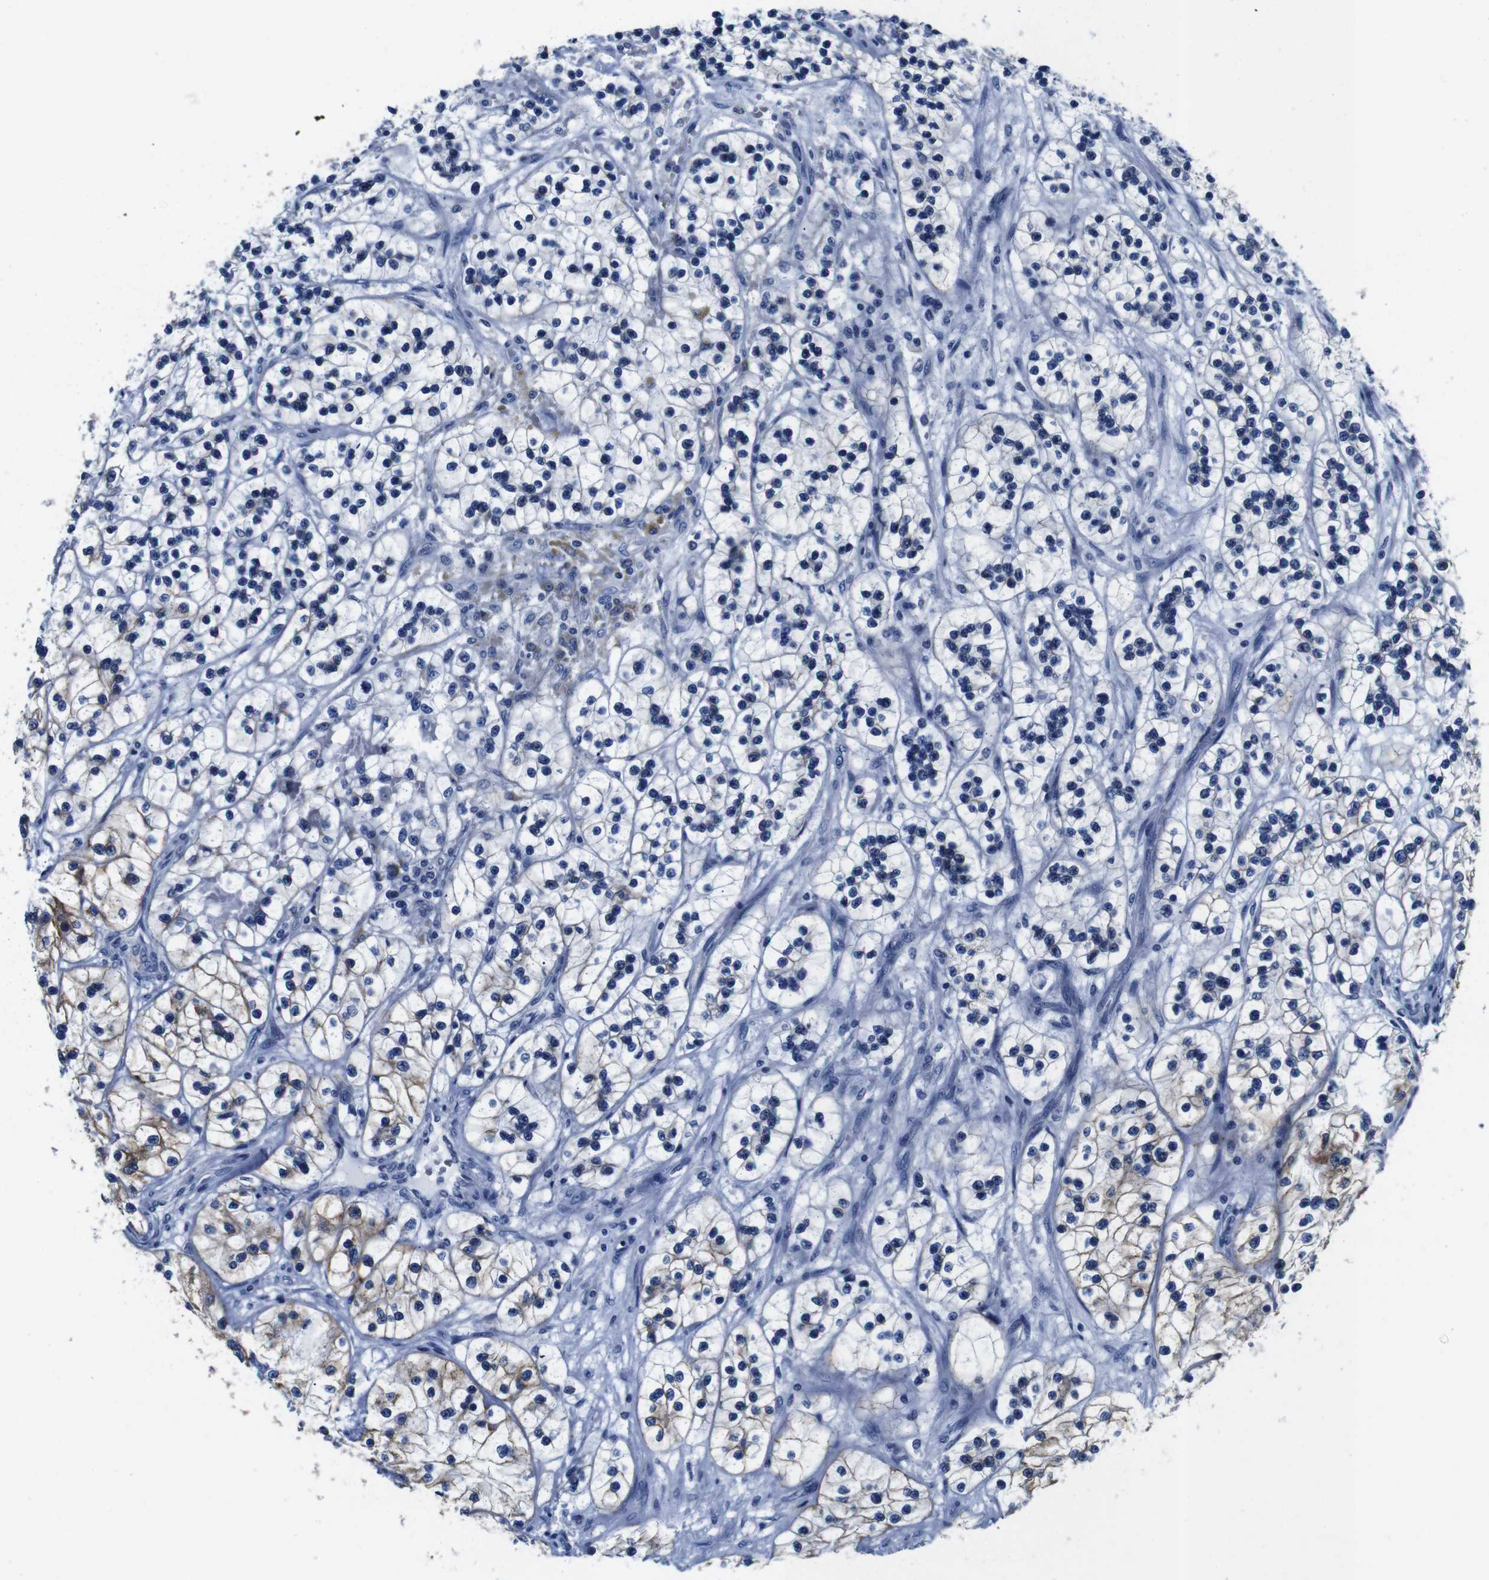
{"staining": {"intensity": "moderate", "quantity": "25%-75%", "location": "cytoplasmic/membranous"}, "tissue": "renal cancer", "cell_type": "Tumor cells", "image_type": "cancer", "snomed": [{"axis": "morphology", "description": "Adenocarcinoma, NOS"}, {"axis": "topography", "description": "Kidney"}], "caption": "High-power microscopy captured an immunohistochemistry histopathology image of renal cancer, revealing moderate cytoplasmic/membranous positivity in about 25%-75% of tumor cells.", "gene": "SNX19", "patient": {"sex": "female", "age": 57}}